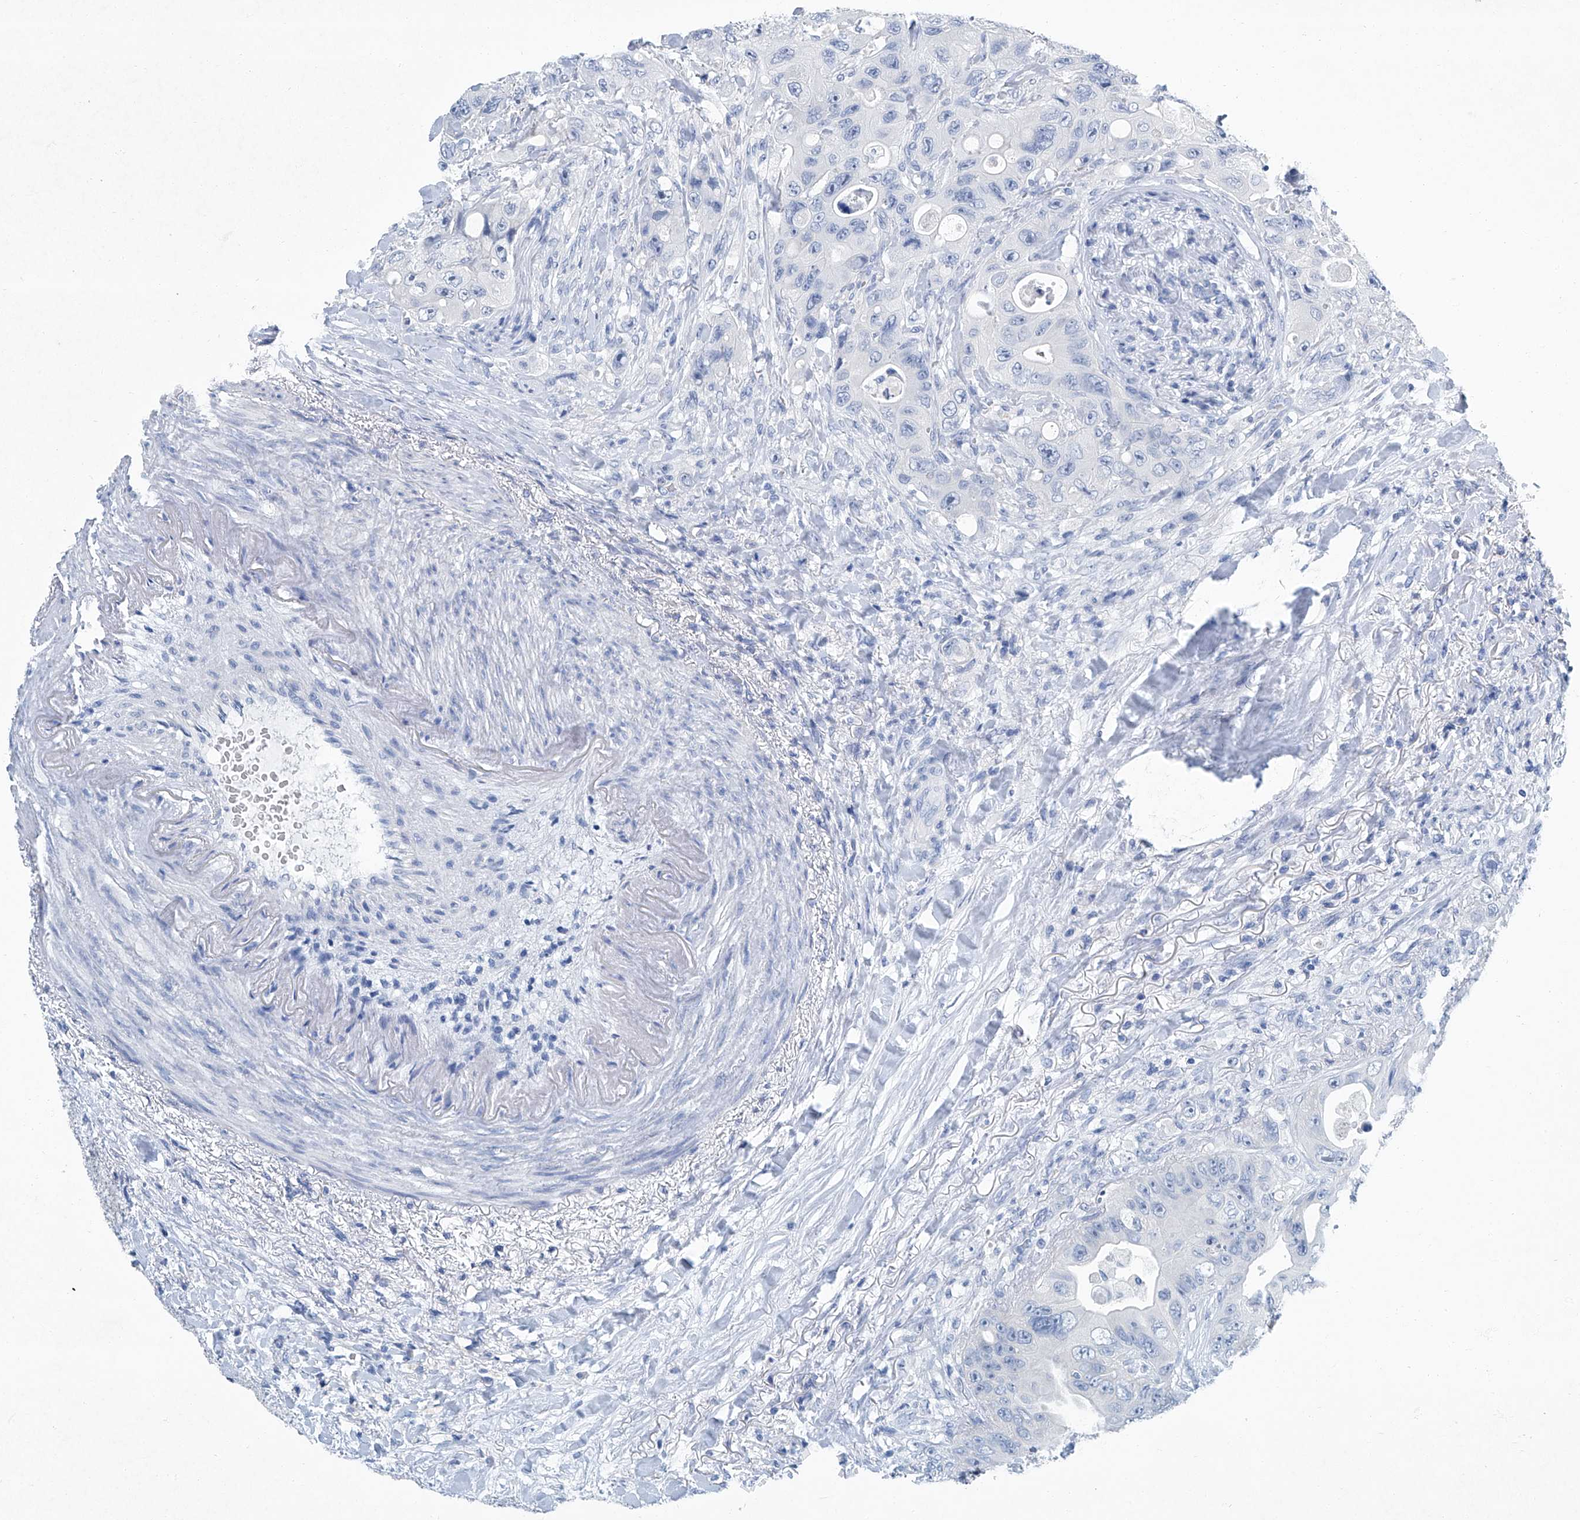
{"staining": {"intensity": "negative", "quantity": "none", "location": "none"}, "tissue": "colorectal cancer", "cell_type": "Tumor cells", "image_type": "cancer", "snomed": [{"axis": "morphology", "description": "Adenocarcinoma, NOS"}, {"axis": "topography", "description": "Colon"}], "caption": "An immunohistochemistry photomicrograph of colorectal cancer is shown. There is no staining in tumor cells of colorectal cancer.", "gene": "CYP2A7", "patient": {"sex": "female", "age": 46}}